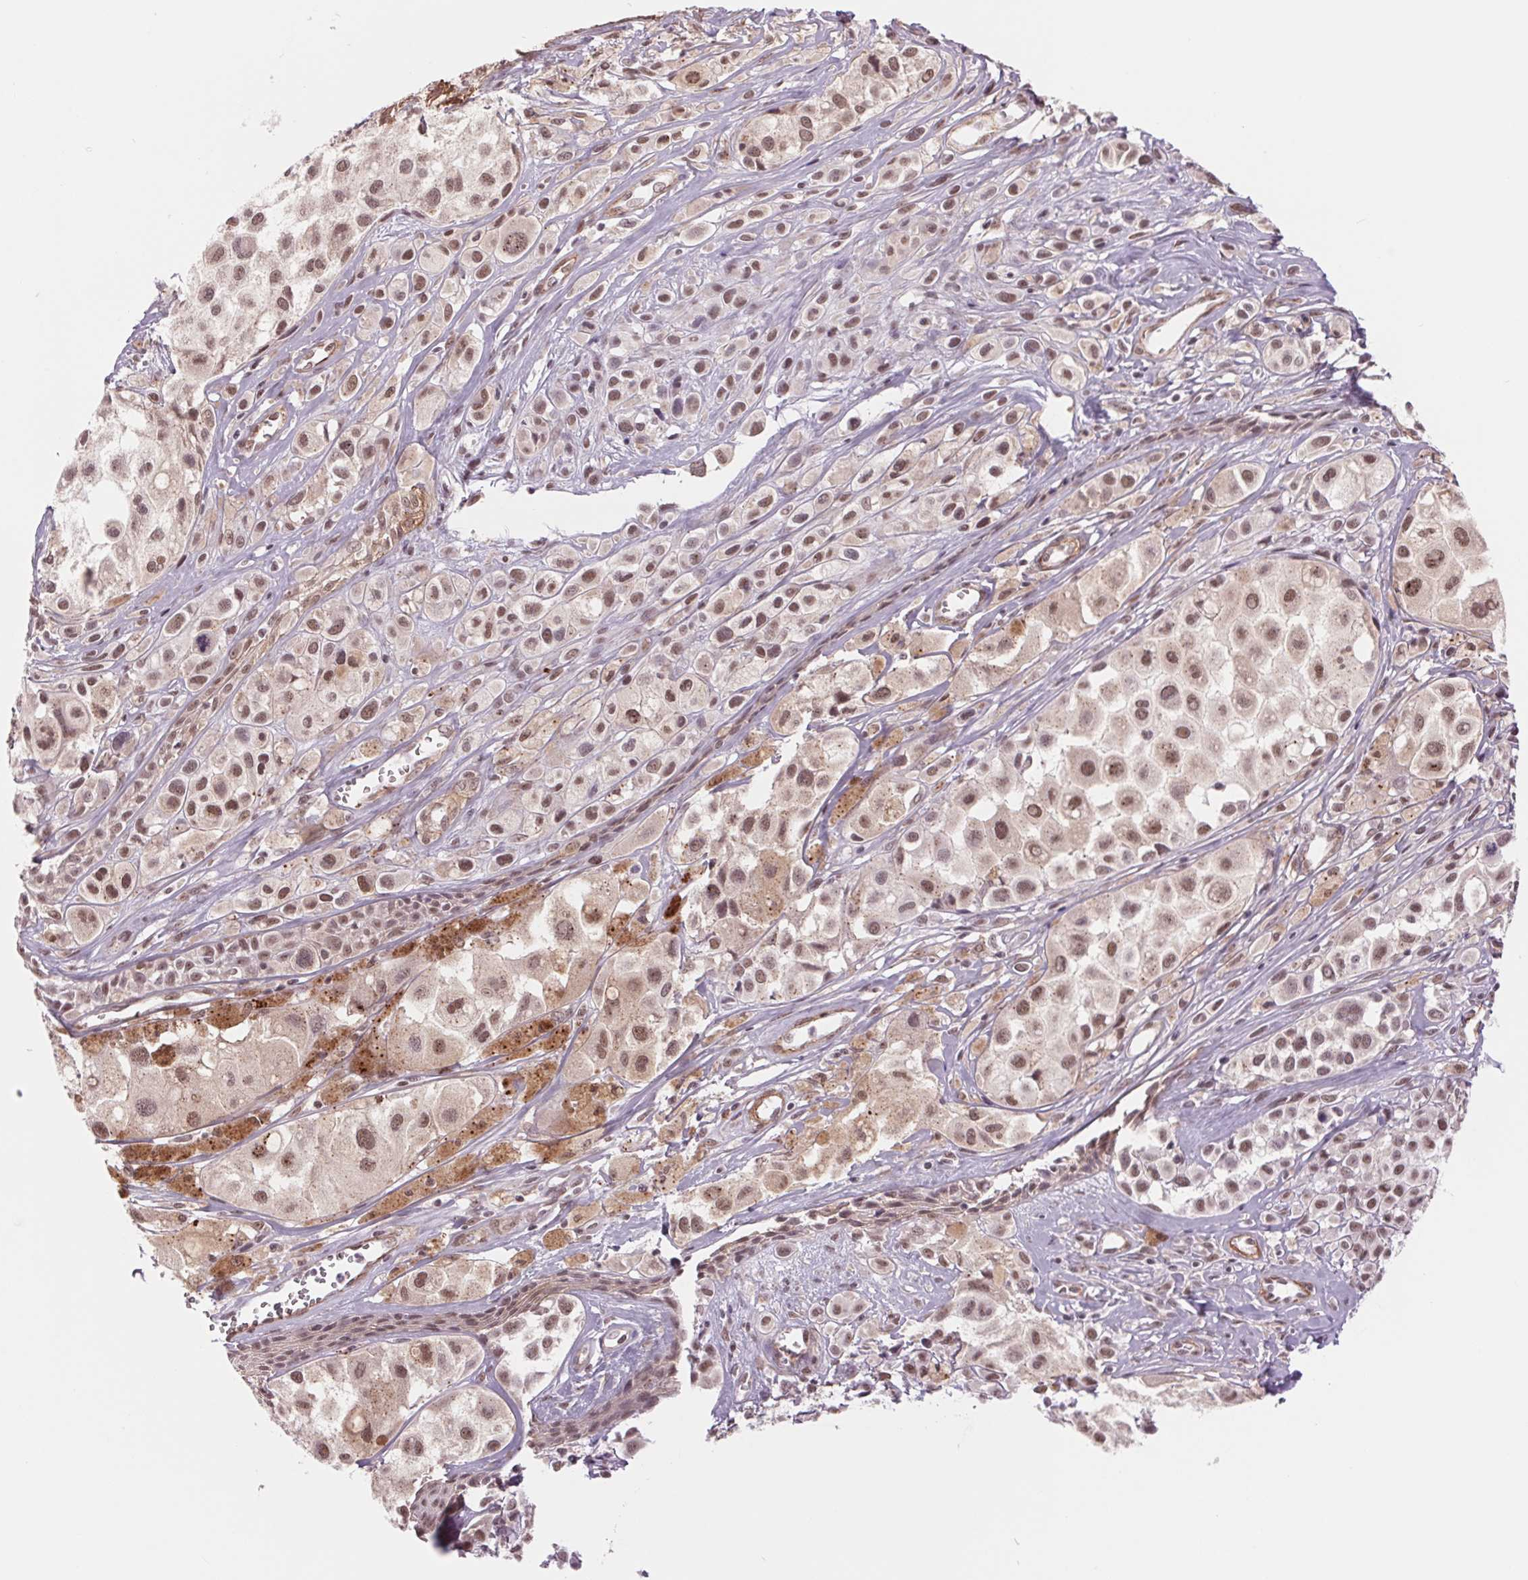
{"staining": {"intensity": "moderate", "quantity": ">75%", "location": "cytoplasmic/membranous,nuclear"}, "tissue": "melanoma", "cell_type": "Tumor cells", "image_type": "cancer", "snomed": [{"axis": "morphology", "description": "Malignant melanoma, NOS"}, {"axis": "topography", "description": "Skin"}], "caption": "Protein staining reveals moderate cytoplasmic/membranous and nuclear positivity in about >75% of tumor cells in malignant melanoma.", "gene": "BCAT1", "patient": {"sex": "male", "age": 77}}